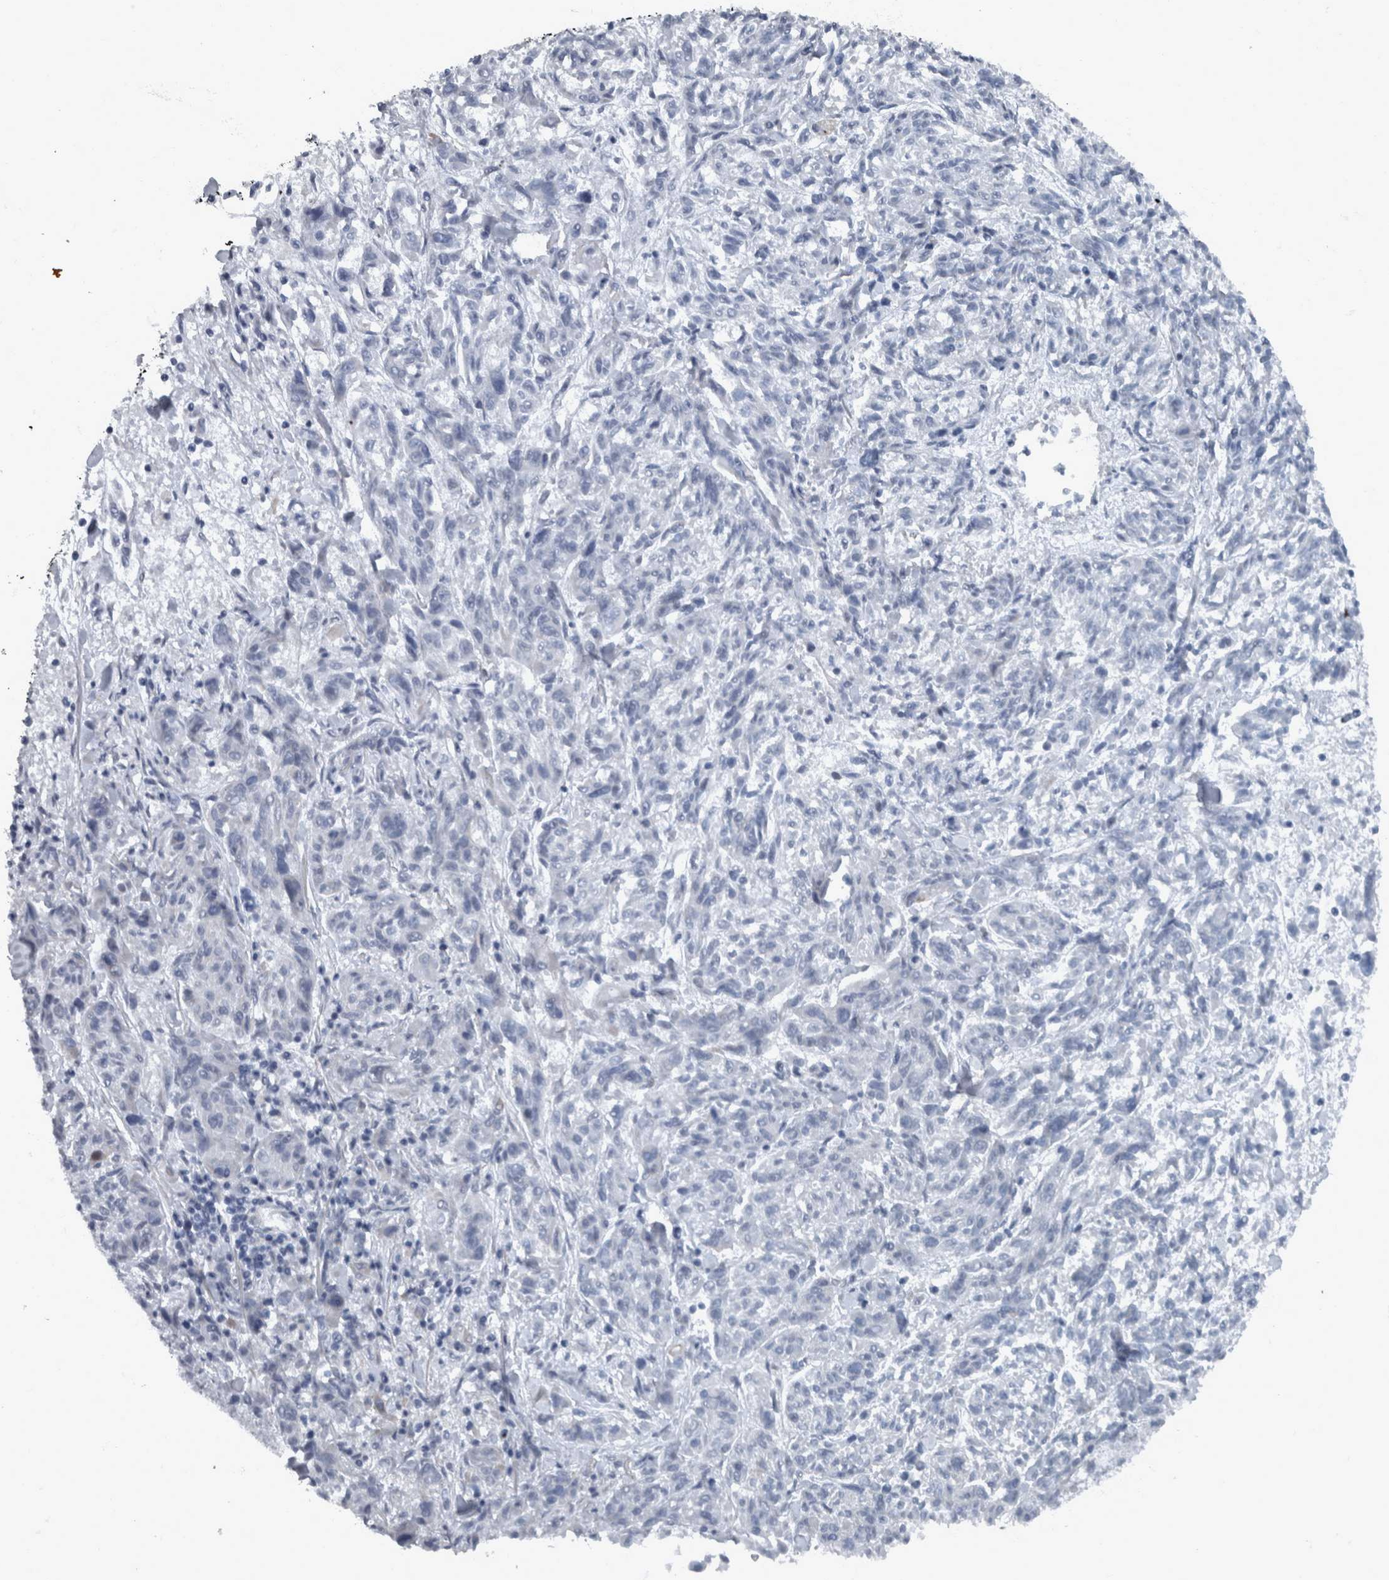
{"staining": {"intensity": "negative", "quantity": "none", "location": "none"}, "tissue": "melanoma", "cell_type": "Tumor cells", "image_type": "cancer", "snomed": [{"axis": "morphology", "description": "Malignant melanoma, NOS"}, {"axis": "topography", "description": "Skin"}], "caption": "High magnification brightfield microscopy of malignant melanoma stained with DAB (3,3'-diaminobenzidine) (brown) and counterstained with hematoxylin (blue): tumor cells show no significant expression. (DAB IHC, high magnification).", "gene": "WDR33", "patient": {"sex": "male", "age": 53}}